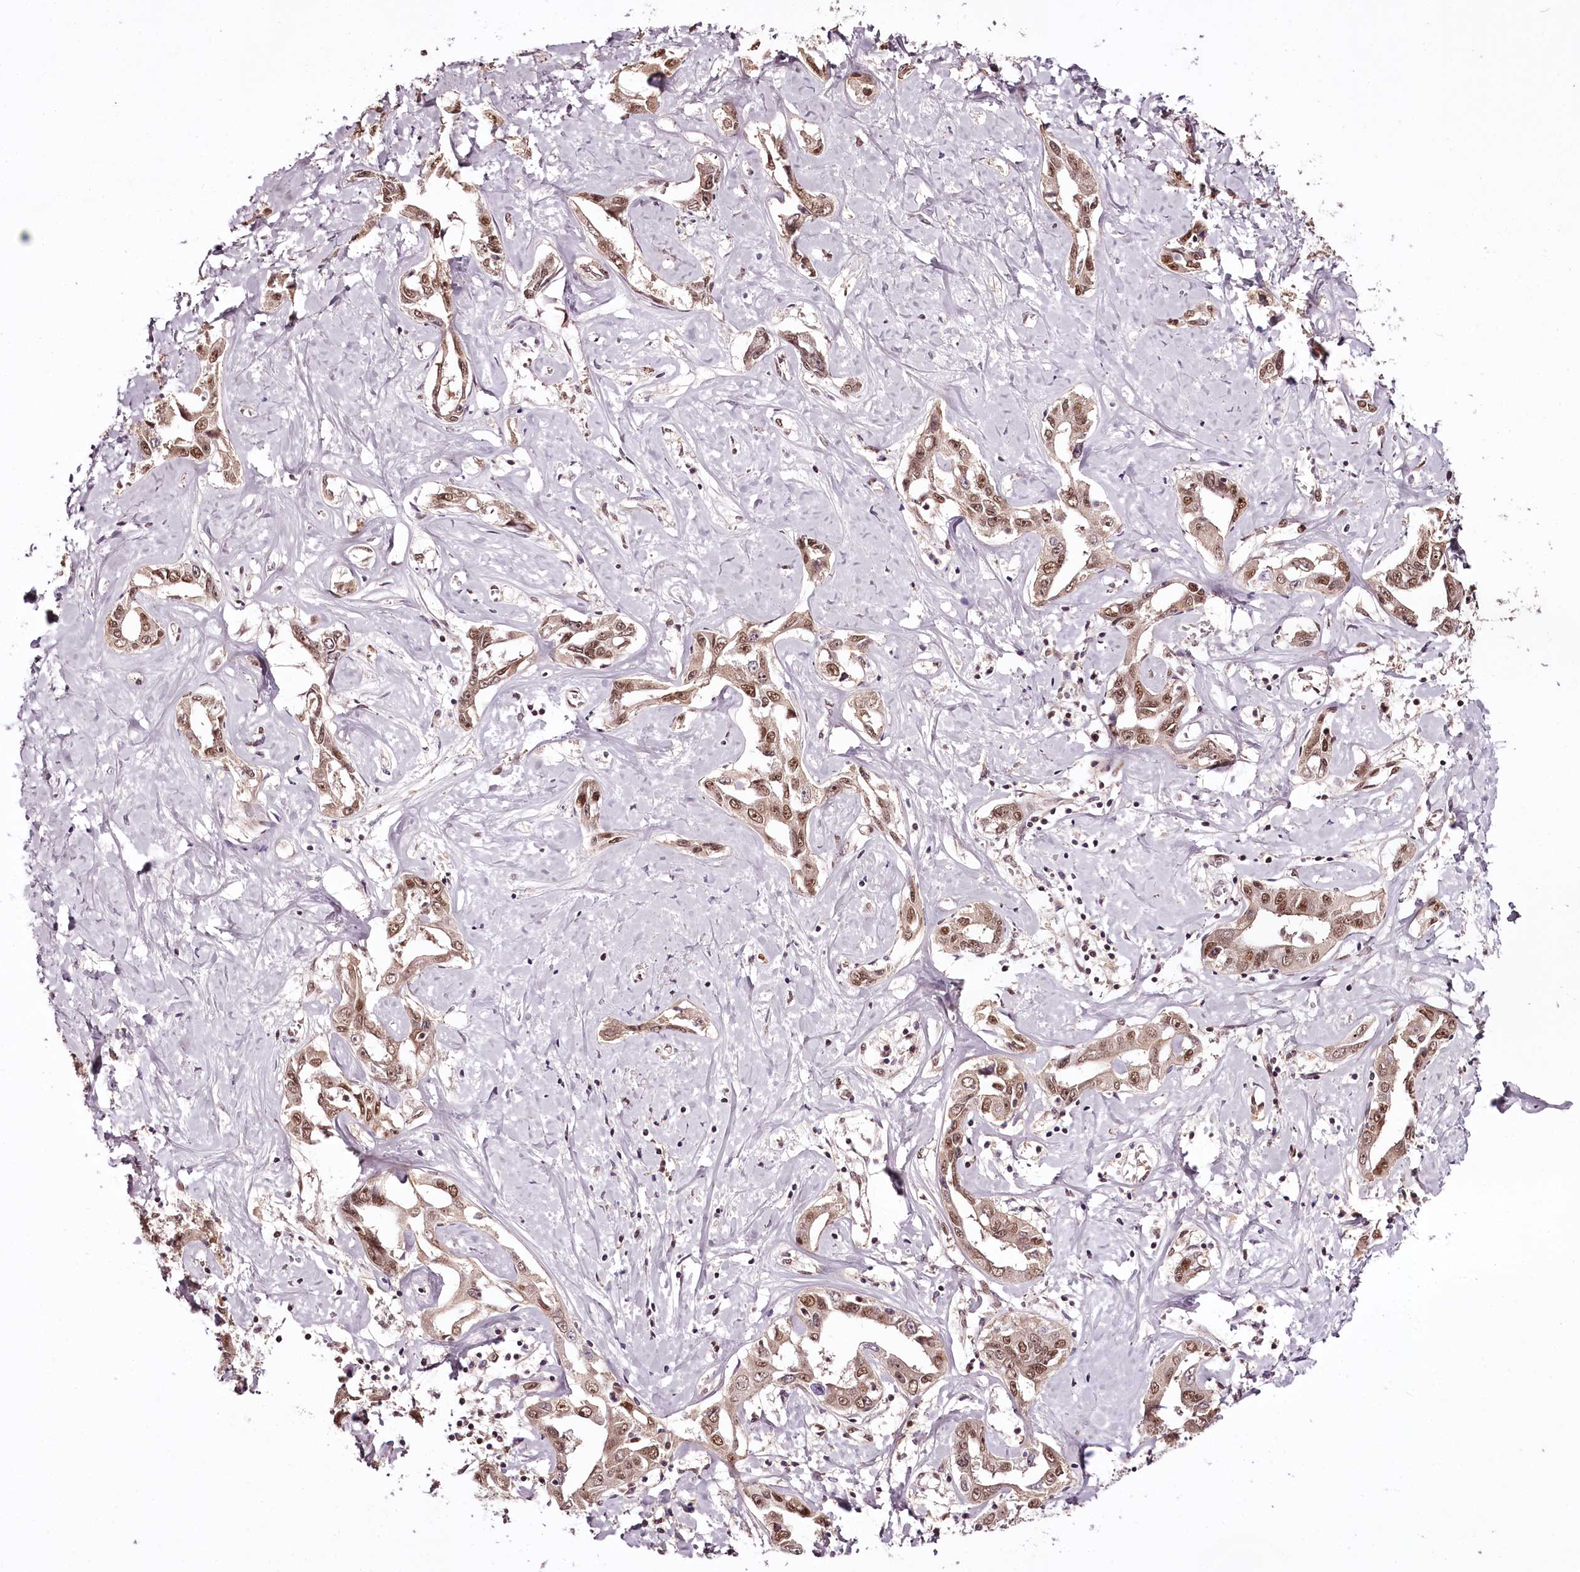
{"staining": {"intensity": "moderate", "quantity": ">75%", "location": "cytoplasmic/membranous,nuclear"}, "tissue": "liver cancer", "cell_type": "Tumor cells", "image_type": "cancer", "snomed": [{"axis": "morphology", "description": "Cholangiocarcinoma"}, {"axis": "topography", "description": "Liver"}], "caption": "A histopathology image of liver cancer stained for a protein displays moderate cytoplasmic/membranous and nuclear brown staining in tumor cells. The staining was performed using DAB, with brown indicating positive protein expression. Nuclei are stained blue with hematoxylin.", "gene": "TTC33", "patient": {"sex": "male", "age": 59}}